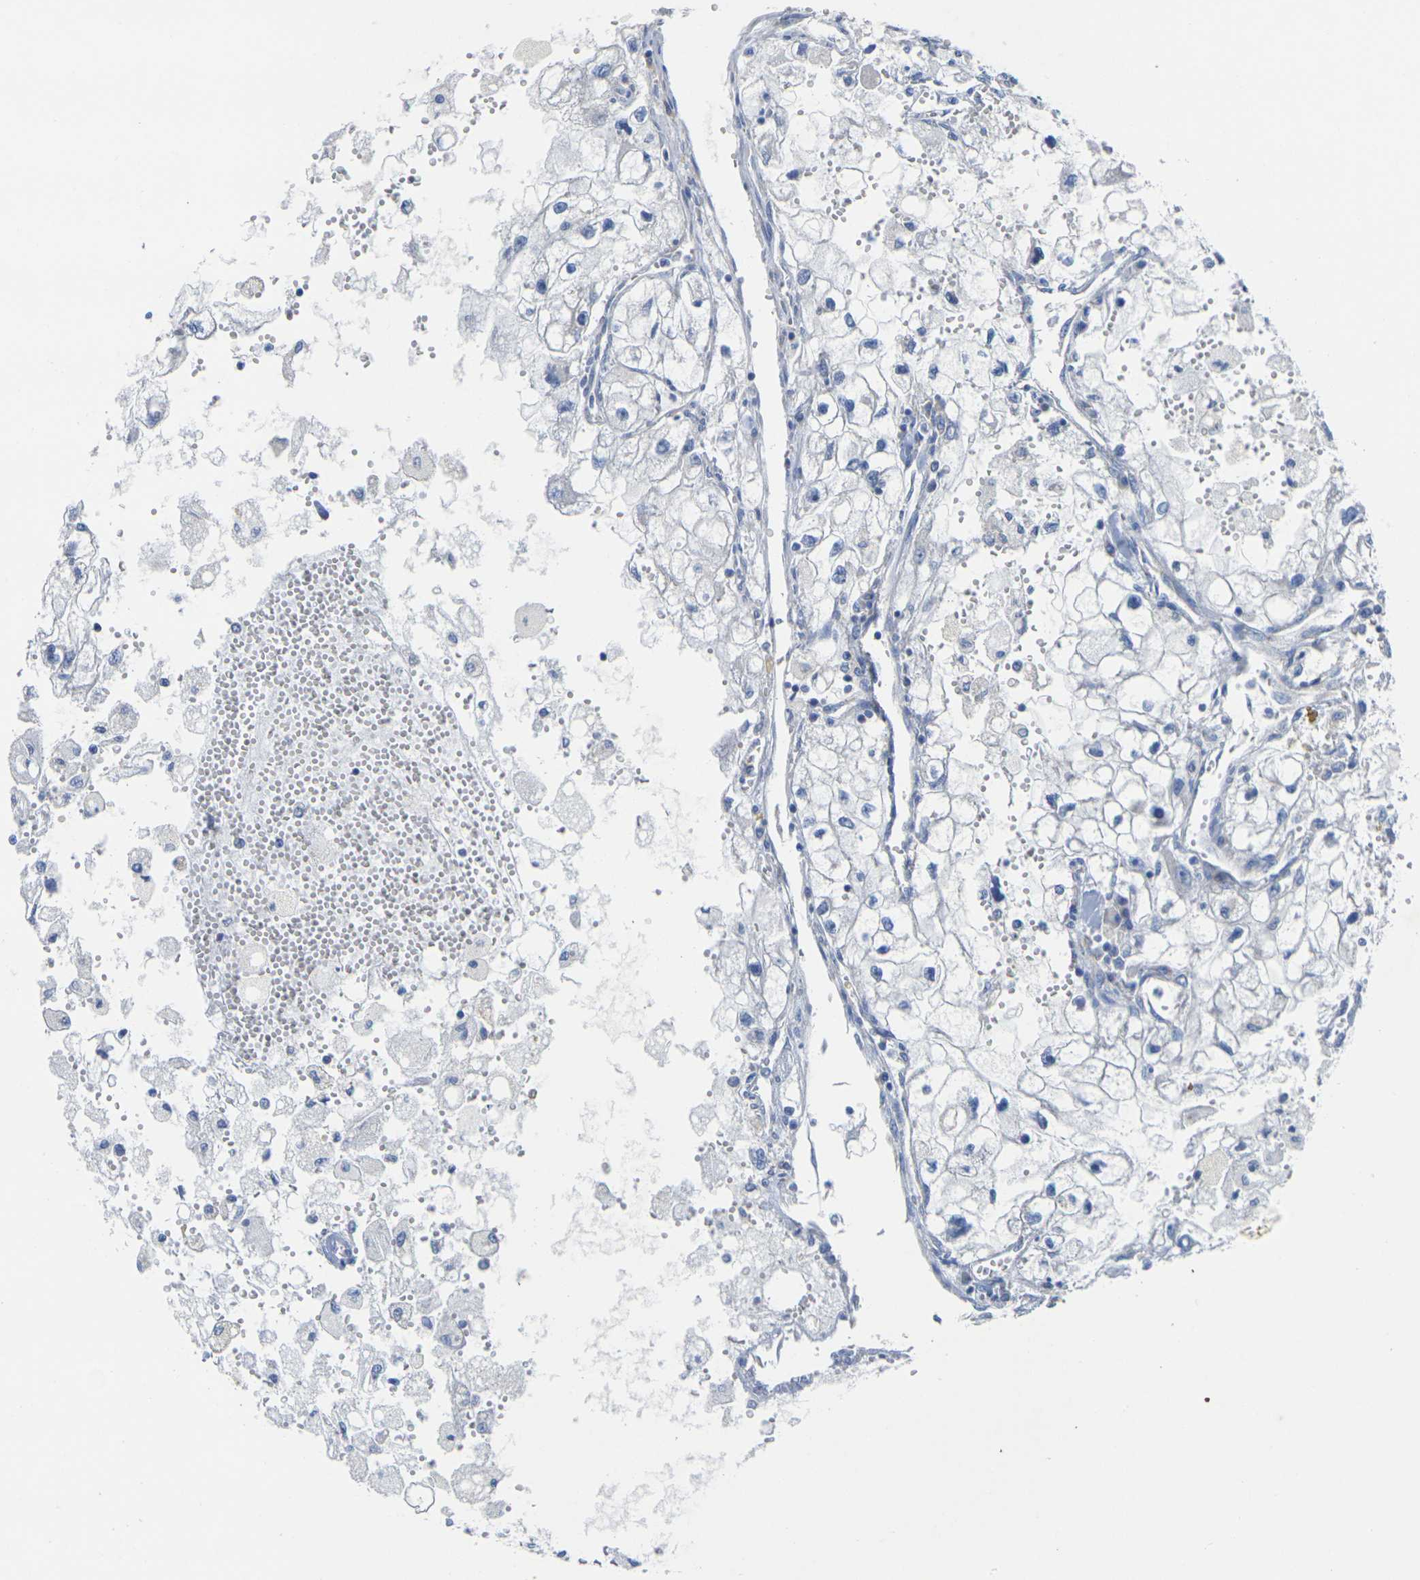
{"staining": {"intensity": "negative", "quantity": "none", "location": "none"}, "tissue": "renal cancer", "cell_type": "Tumor cells", "image_type": "cancer", "snomed": [{"axis": "morphology", "description": "Adenocarcinoma, NOS"}, {"axis": "topography", "description": "Kidney"}], "caption": "Tumor cells show no significant protein expression in renal cancer (adenocarcinoma).", "gene": "TMEM204", "patient": {"sex": "female", "age": 70}}